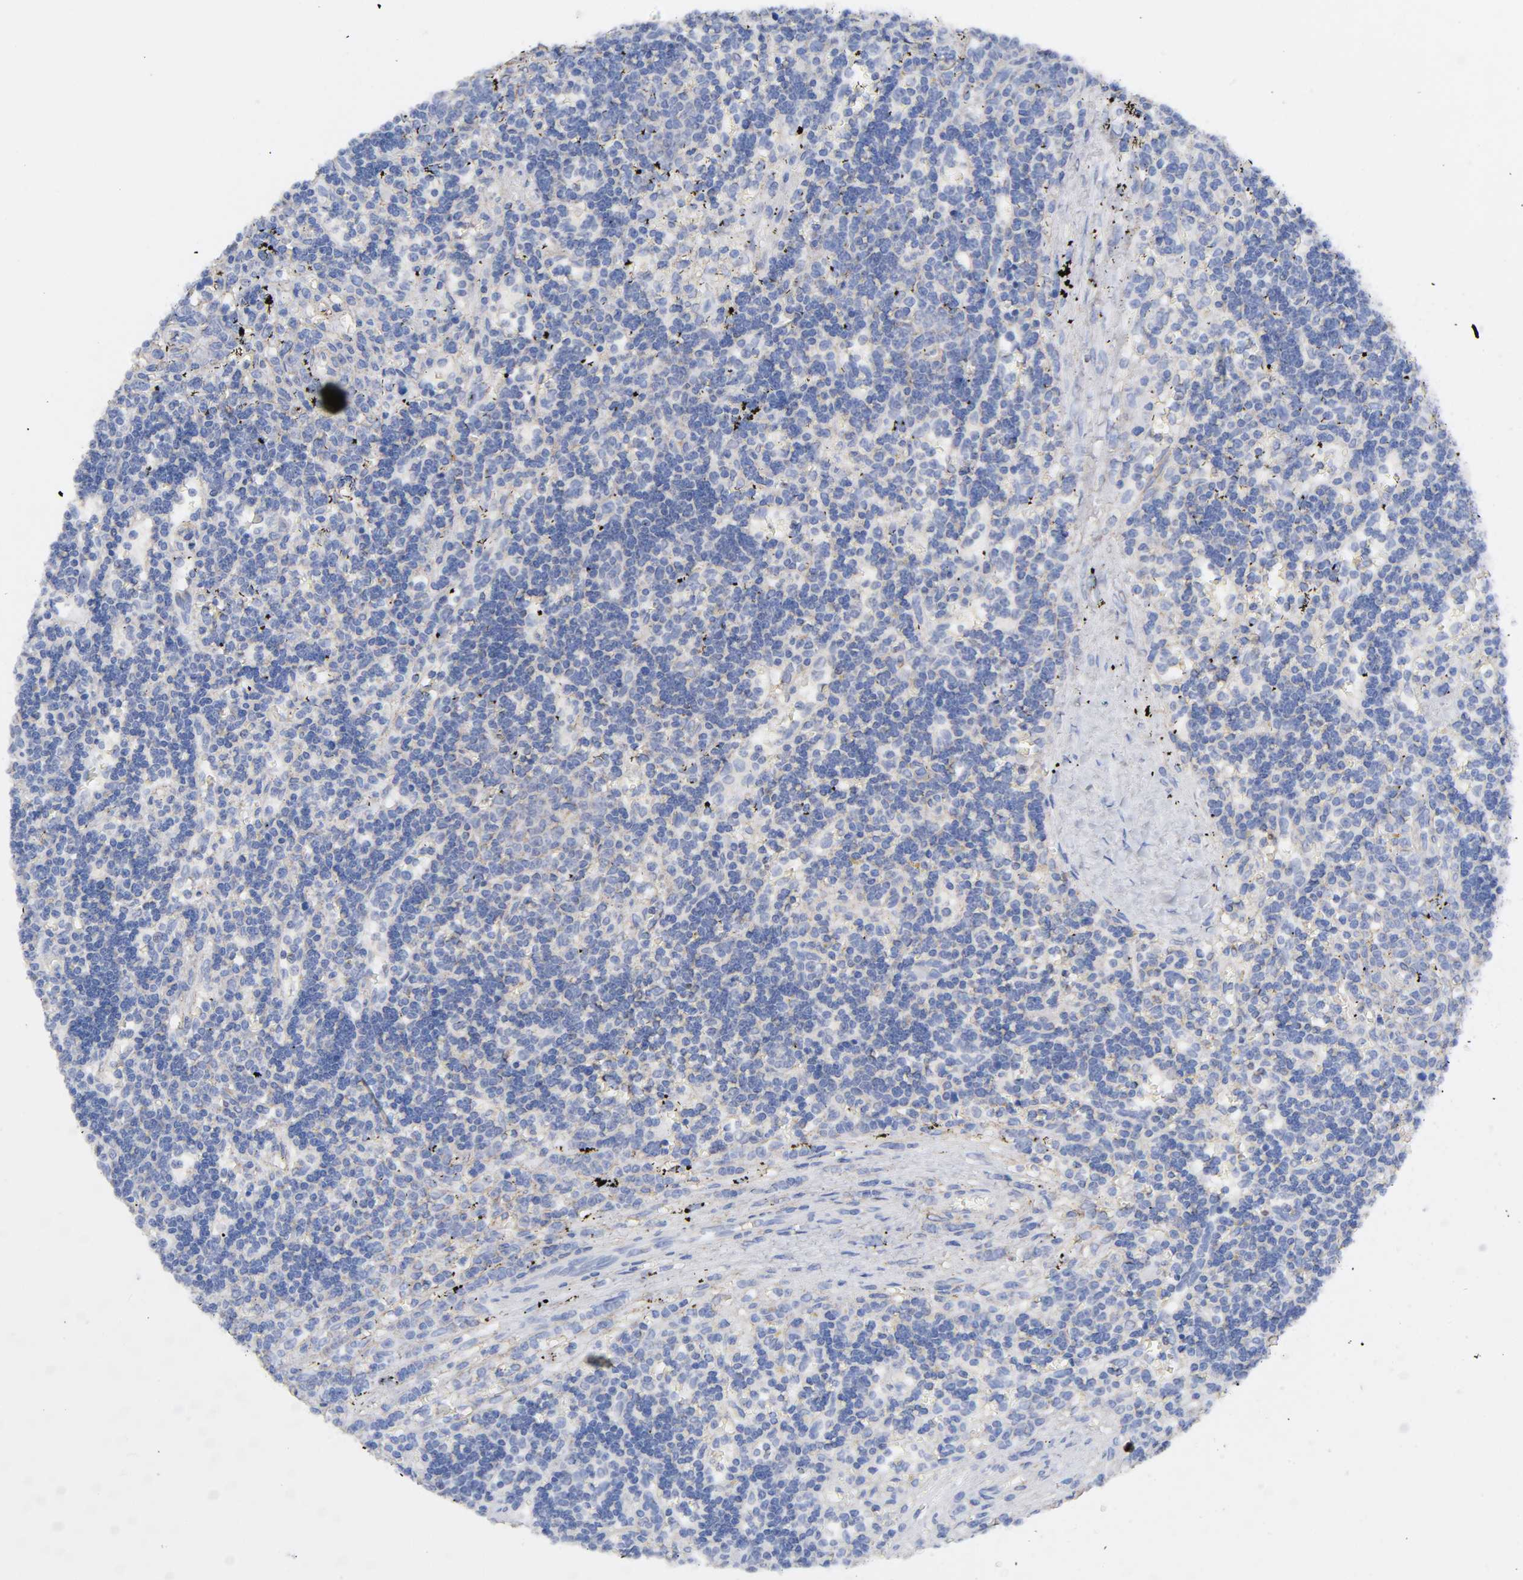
{"staining": {"intensity": "negative", "quantity": "none", "location": "none"}, "tissue": "lymphoma", "cell_type": "Tumor cells", "image_type": "cancer", "snomed": [{"axis": "morphology", "description": "Malignant lymphoma, non-Hodgkin's type, Low grade"}, {"axis": "topography", "description": "Spleen"}], "caption": "A high-resolution photomicrograph shows IHC staining of lymphoma, which demonstrates no significant positivity in tumor cells.", "gene": "STK38", "patient": {"sex": "male", "age": 60}}